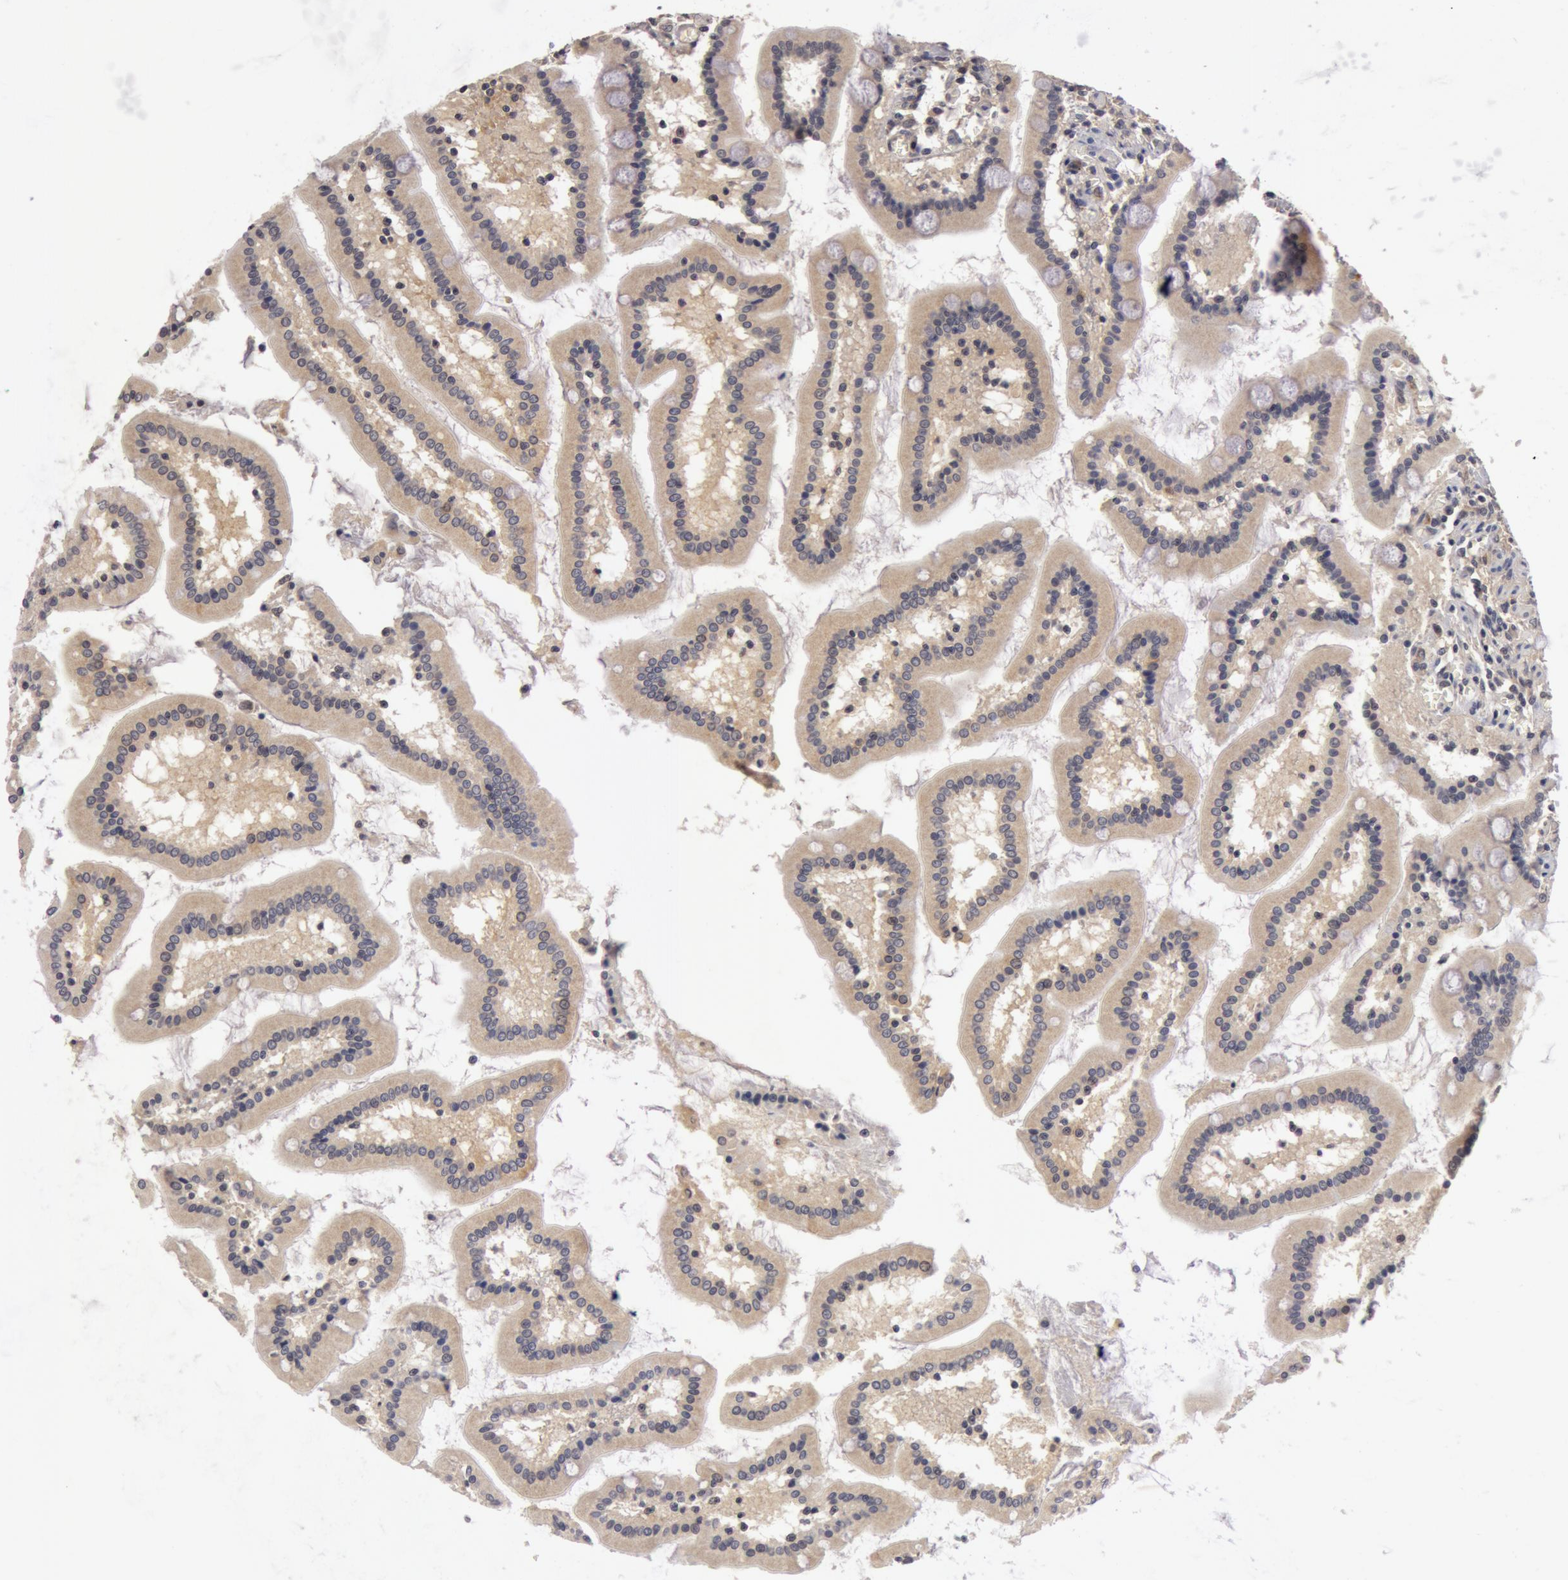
{"staining": {"intensity": "weak", "quantity": ">75%", "location": "cytoplasmic/membranous"}, "tissue": "small intestine", "cell_type": "Glandular cells", "image_type": "normal", "snomed": [{"axis": "morphology", "description": "Normal tissue, NOS"}, {"axis": "topography", "description": "Small intestine"}], "caption": "Immunohistochemical staining of benign small intestine displays >75% levels of weak cytoplasmic/membranous protein staining in about >75% of glandular cells. (IHC, brightfield microscopy, high magnification).", "gene": "BCHE", "patient": {"sex": "male", "age": 59}}